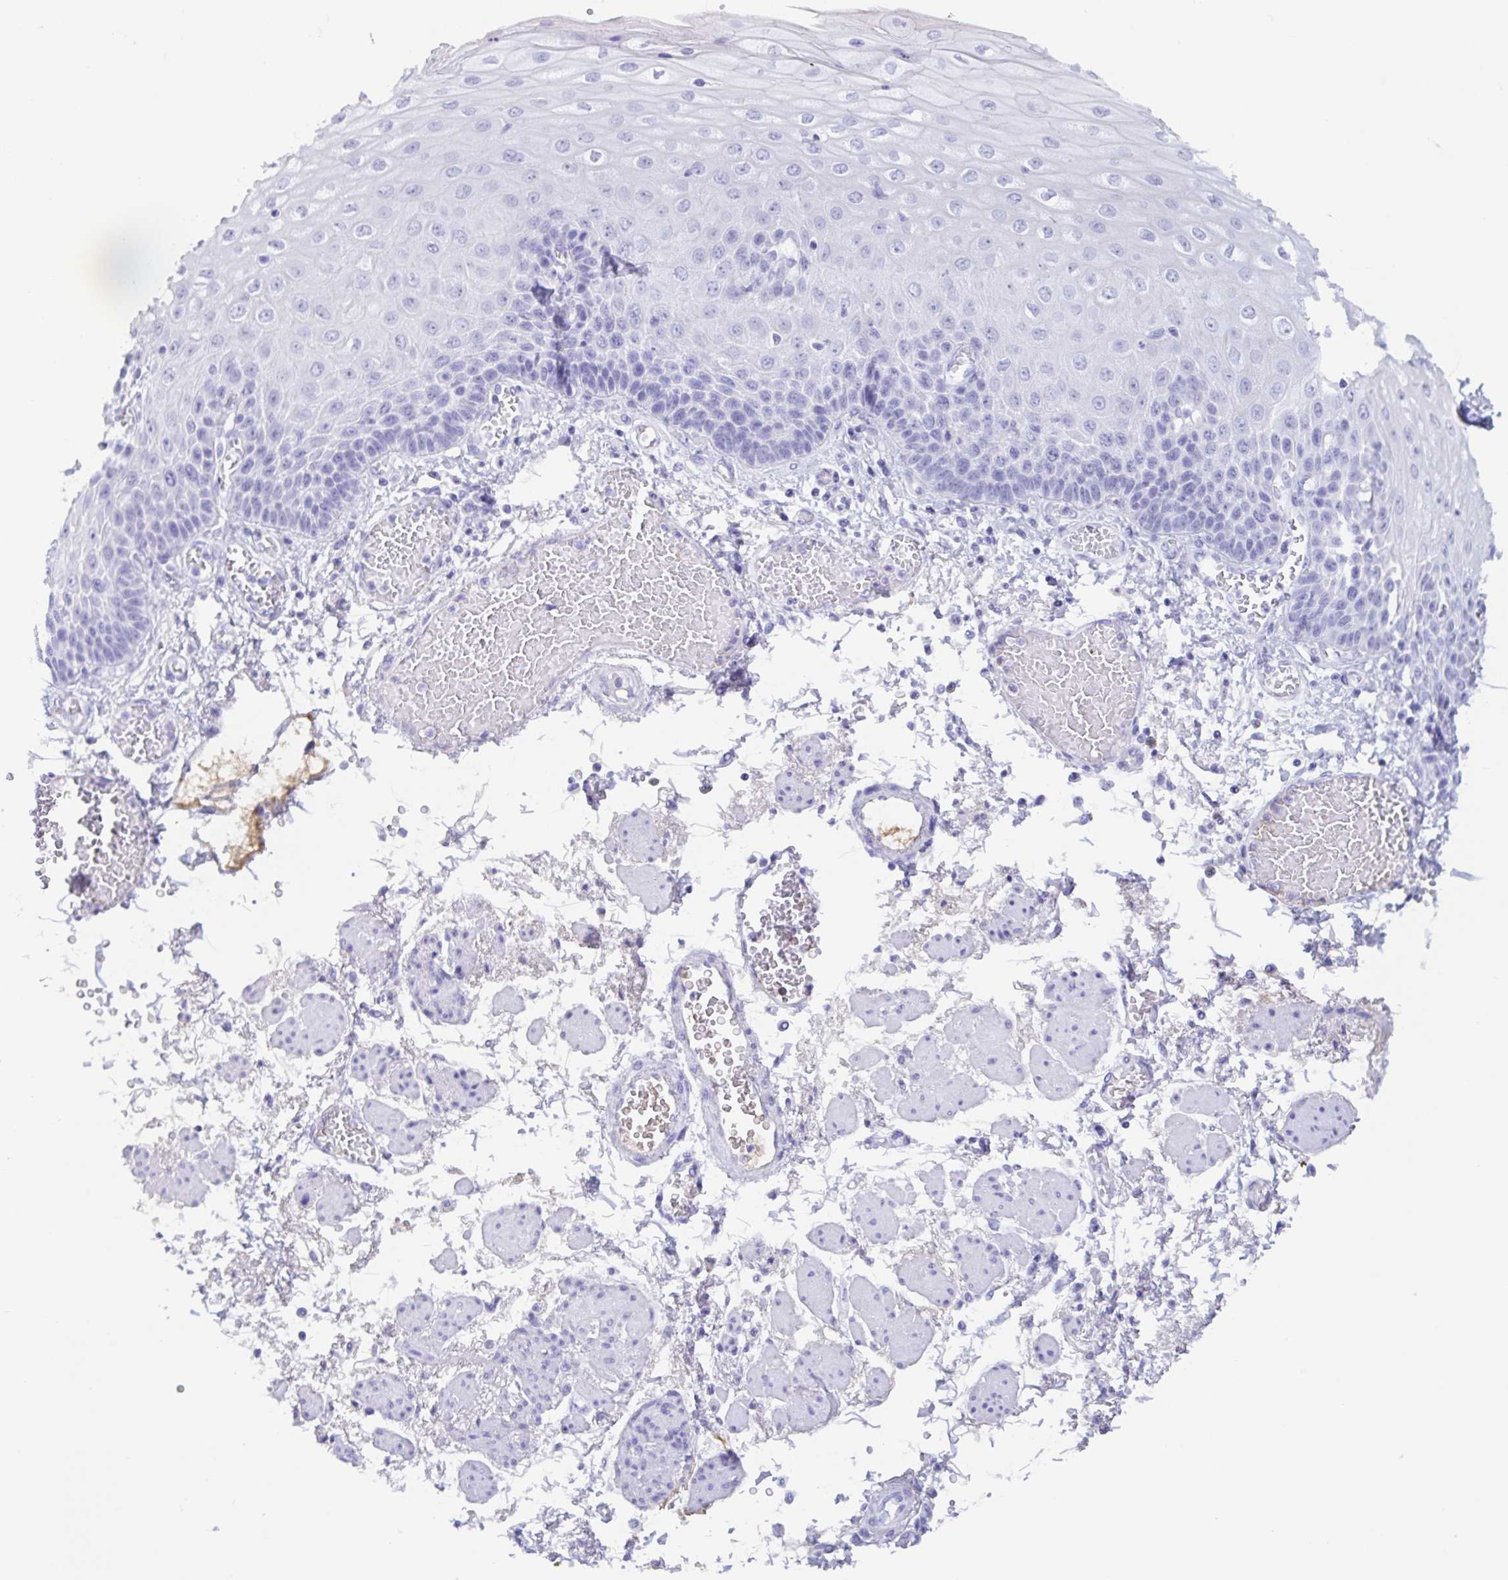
{"staining": {"intensity": "negative", "quantity": "none", "location": "none"}, "tissue": "esophagus", "cell_type": "Squamous epithelial cells", "image_type": "normal", "snomed": [{"axis": "morphology", "description": "Normal tissue, NOS"}, {"axis": "morphology", "description": "Adenocarcinoma, NOS"}, {"axis": "topography", "description": "Esophagus"}], "caption": "Immunohistochemistry (IHC) histopathology image of normal esophagus: human esophagus stained with DAB demonstrates no significant protein staining in squamous epithelial cells.", "gene": "GKN1", "patient": {"sex": "male", "age": 81}}